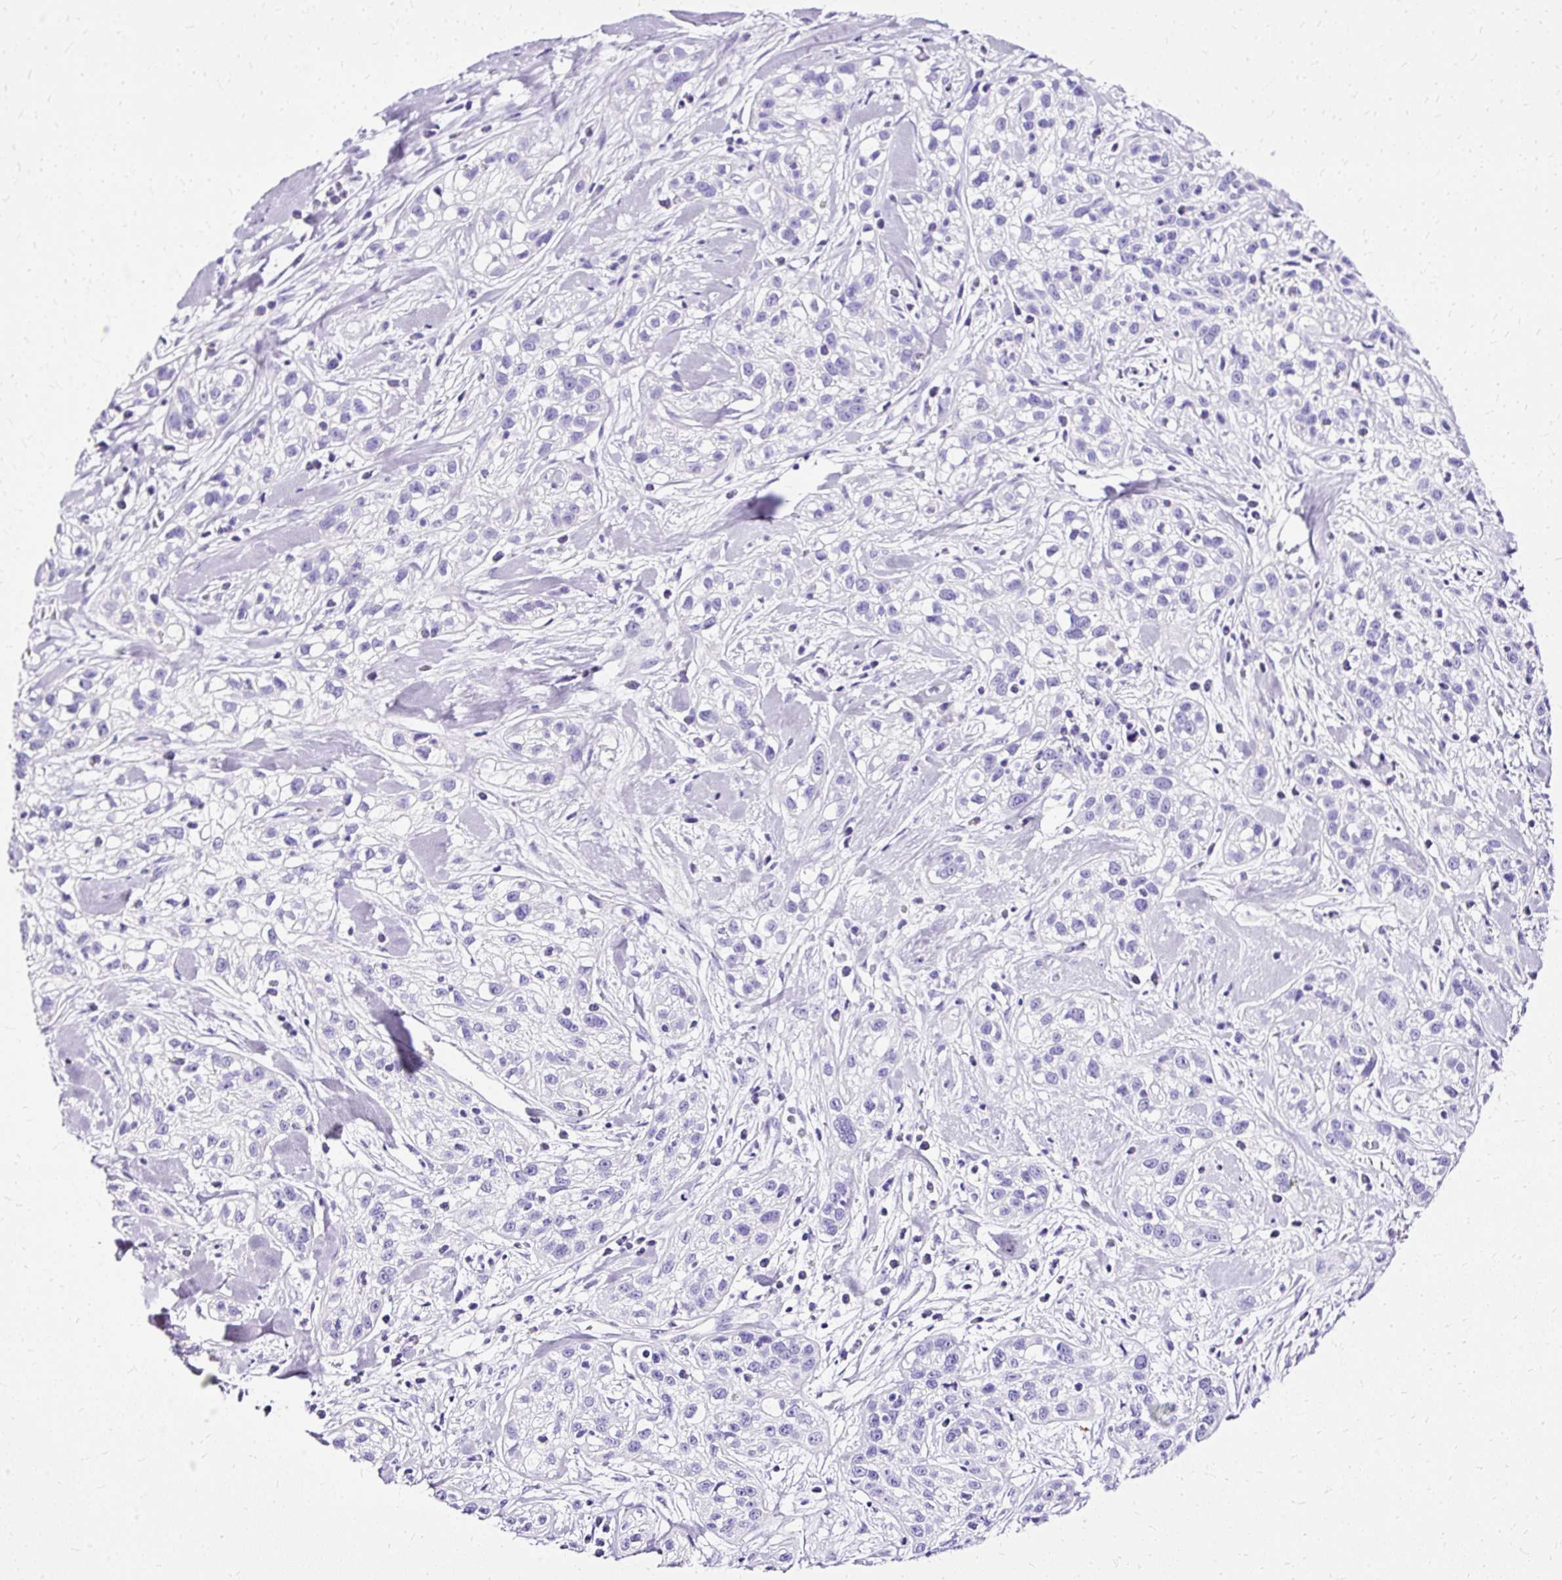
{"staining": {"intensity": "negative", "quantity": "none", "location": "none"}, "tissue": "skin cancer", "cell_type": "Tumor cells", "image_type": "cancer", "snomed": [{"axis": "morphology", "description": "Squamous cell carcinoma, NOS"}, {"axis": "topography", "description": "Skin"}], "caption": "A histopathology image of skin cancer (squamous cell carcinoma) stained for a protein exhibits no brown staining in tumor cells.", "gene": "SLC8A2", "patient": {"sex": "male", "age": 82}}